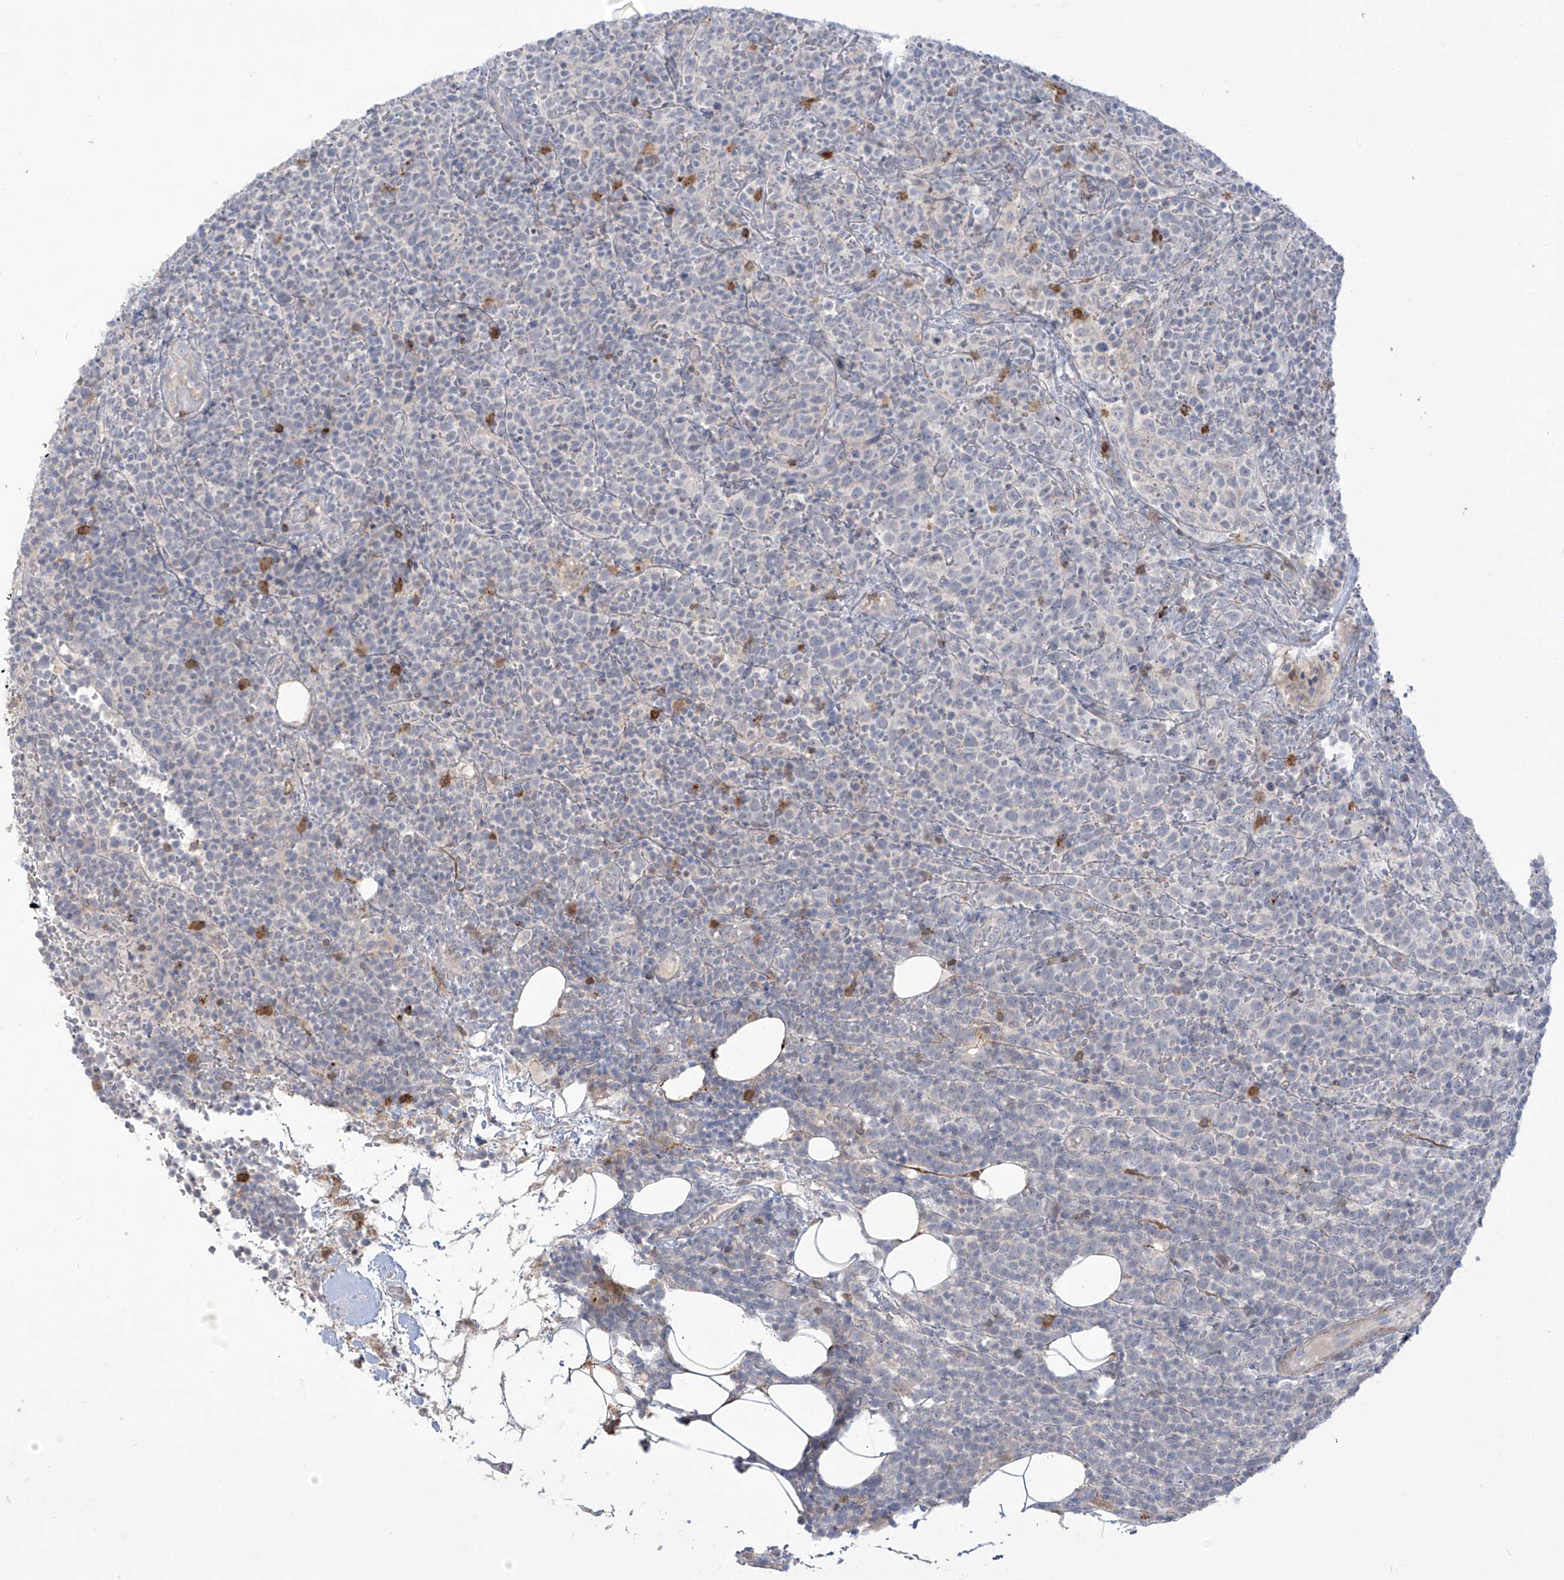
{"staining": {"intensity": "negative", "quantity": "none", "location": "none"}, "tissue": "lymphoma", "cell_type": "Tumor cells", "image_type": "cancer", "snomed": [{"axis": "morphology", "description": "Malignant lymphoma, non-Hodgkin's type, High grade"}, {"axis": "topography", "description": "Lymph node"}], "caption": "An image of human high-grade malignant lymphoma, non-Hodgkin's type is negative for staining in tumor cells. Brightfield microscopy of immunohistochemistry (IHC) stained with DAB (brown) and hematoxylin (blue), captured at high magnification.", "gene": "NOTO", "patient": {"sex": "male", "age": 61}}